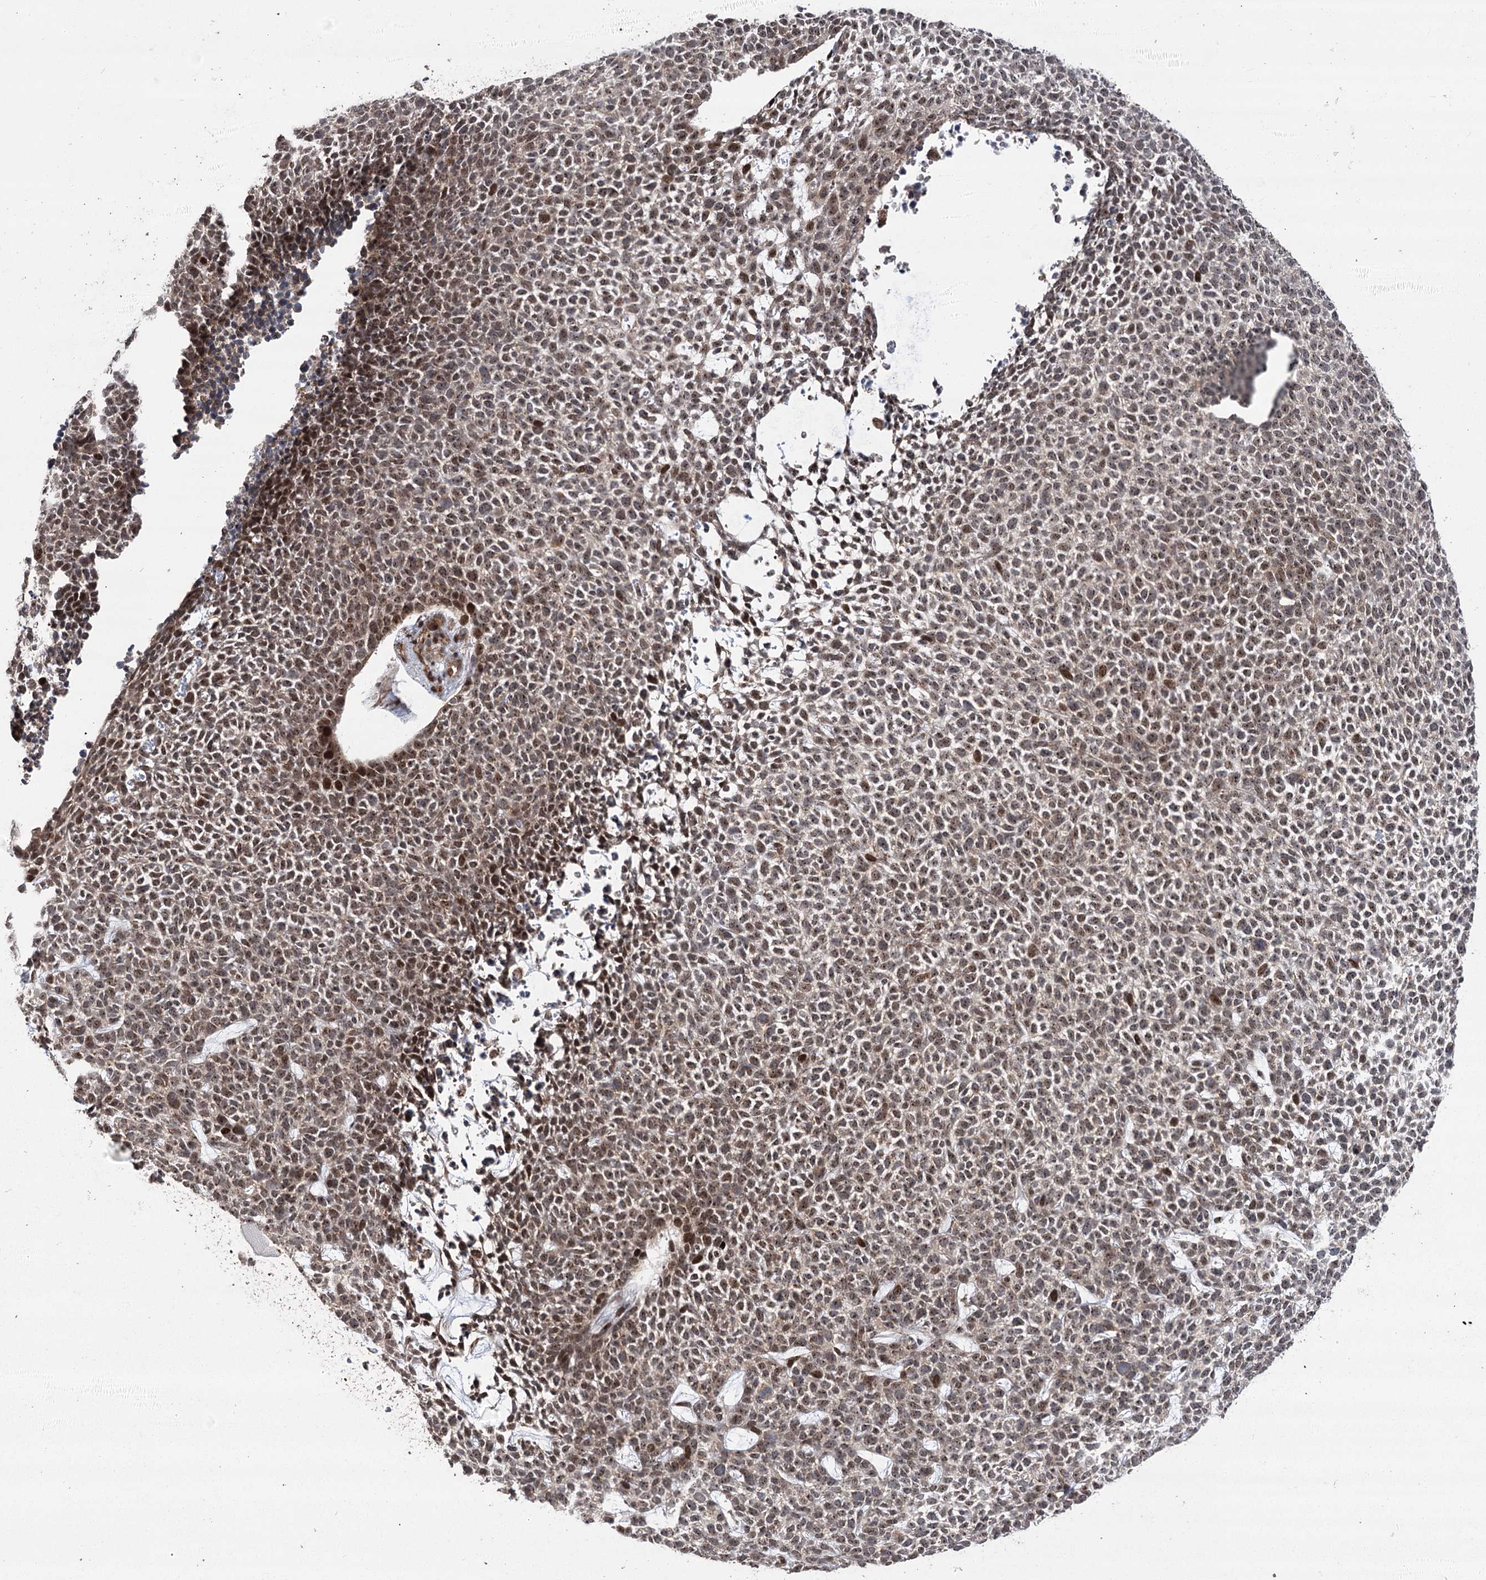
{"staining": {"intensity": "moderate", "quantity": ">75%", "location": "nuclear"}, "tissue": "skin cancer", "cell_type": "Tumor cells", "image_type": "cancer", "snomed": [{"axis": "morphology", "description": "Basal cell carcinoma"}, {"axis": "topography", "description": "Skin"}], "caption": "A micrograph of skin cancer (basal cell carcinoma) stained for a protein demonstrates moderate nuclear brown staining in tumor cells.", "gene": "PARM1", "patient": {"sex": "female", "age": 84}}